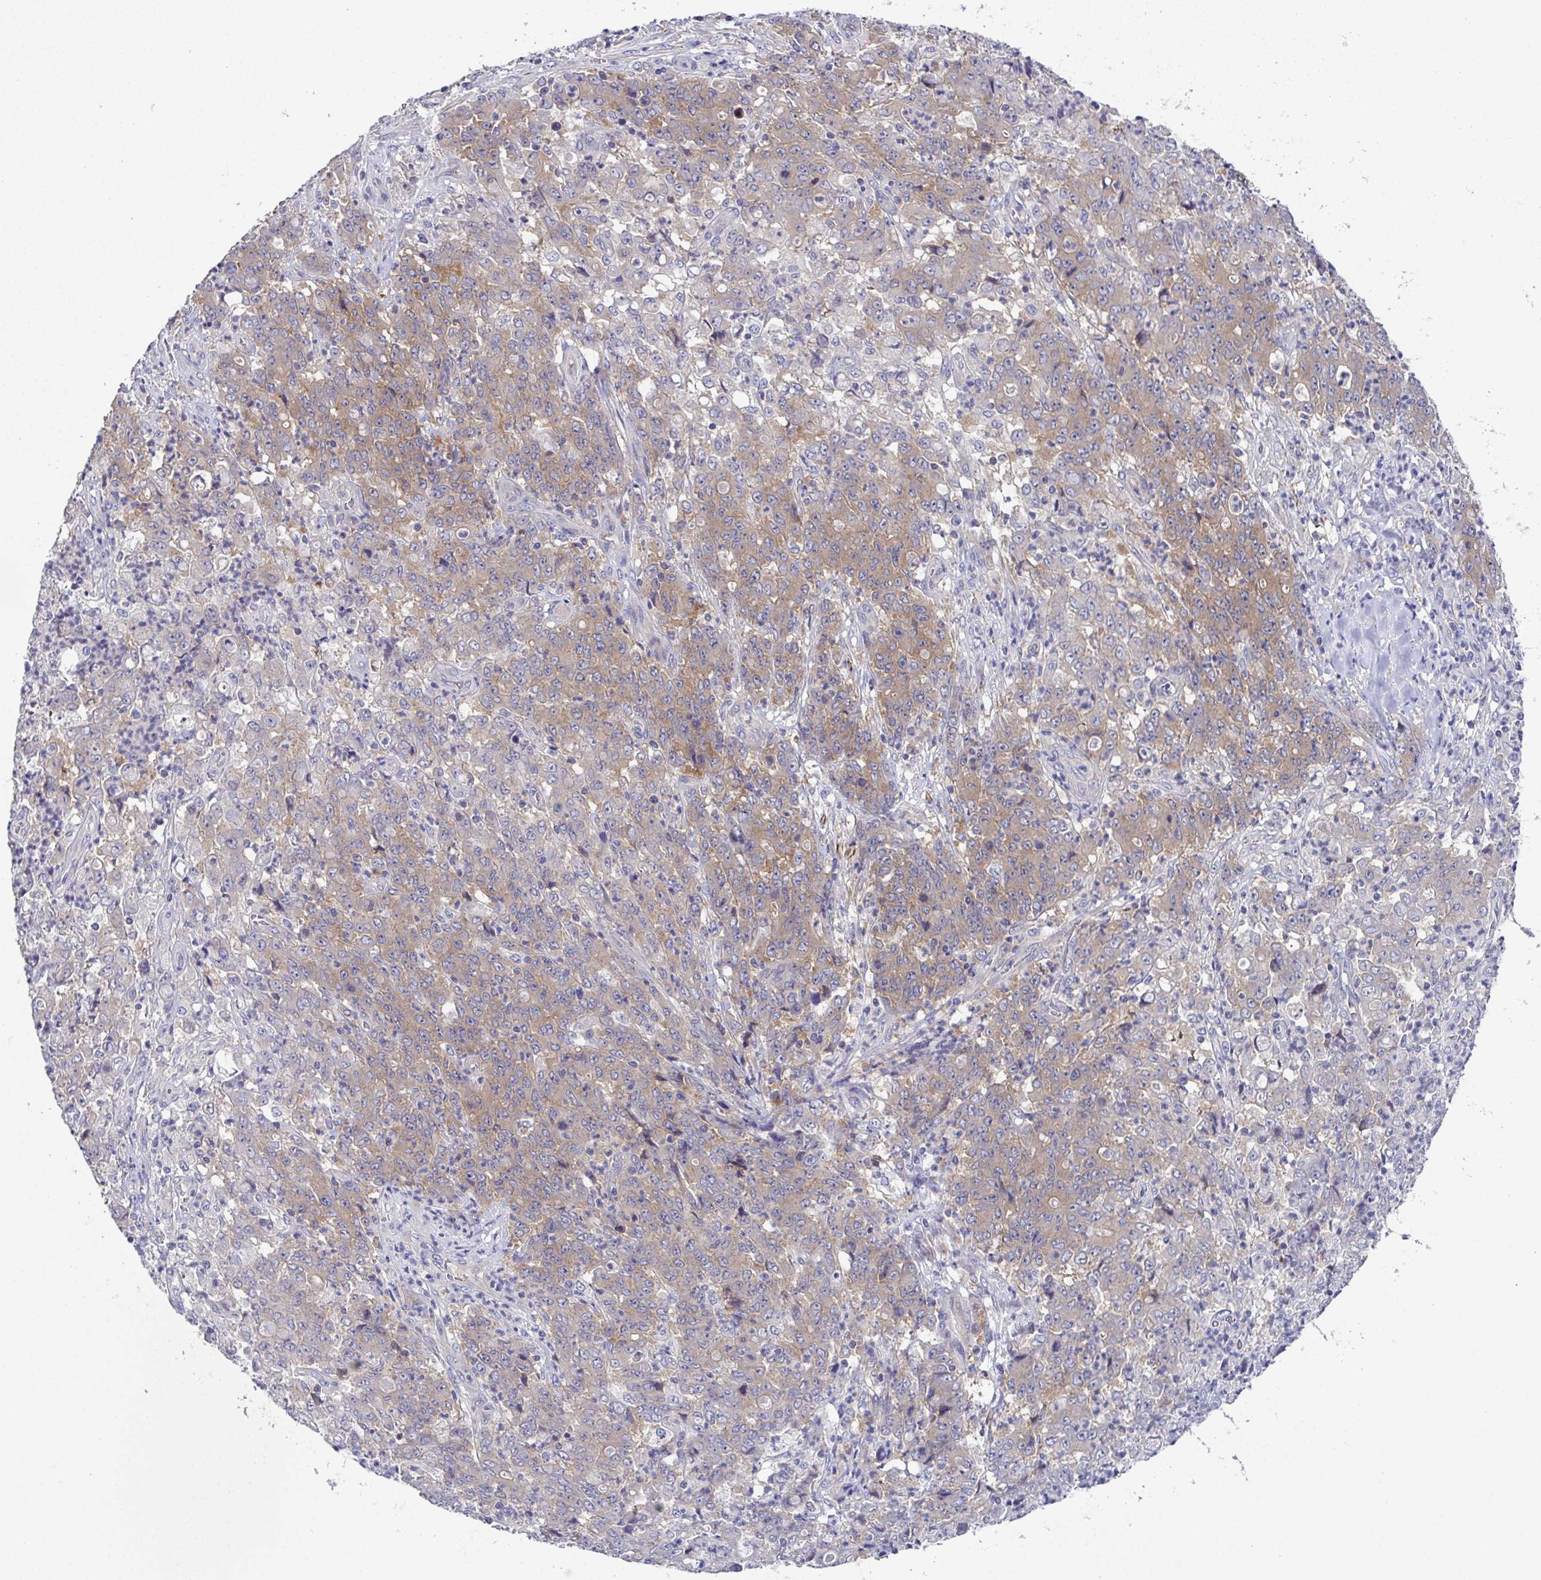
{"staining": {"intensity": "weak", "quantity": "25%-75%", "location": "cytoplasmic/membranous"}, "tissue": "stomach cancer", "cell_type": "Tumor cells", "image_type": "cancer", "snomed": [{"axis": "morphology", "description": "Adenocarcinoma, NOS"}, {"axis": "topography", "description": "Stomach, lower"}], "caption": "A brown stain shows weak cytoplasmic/membranous positivity of a protein in human stomach cancer (adenocarcinoma) tumor cells.", "gene": "CFAP97D1", "patient": {"sex": "female", "age": 71}}